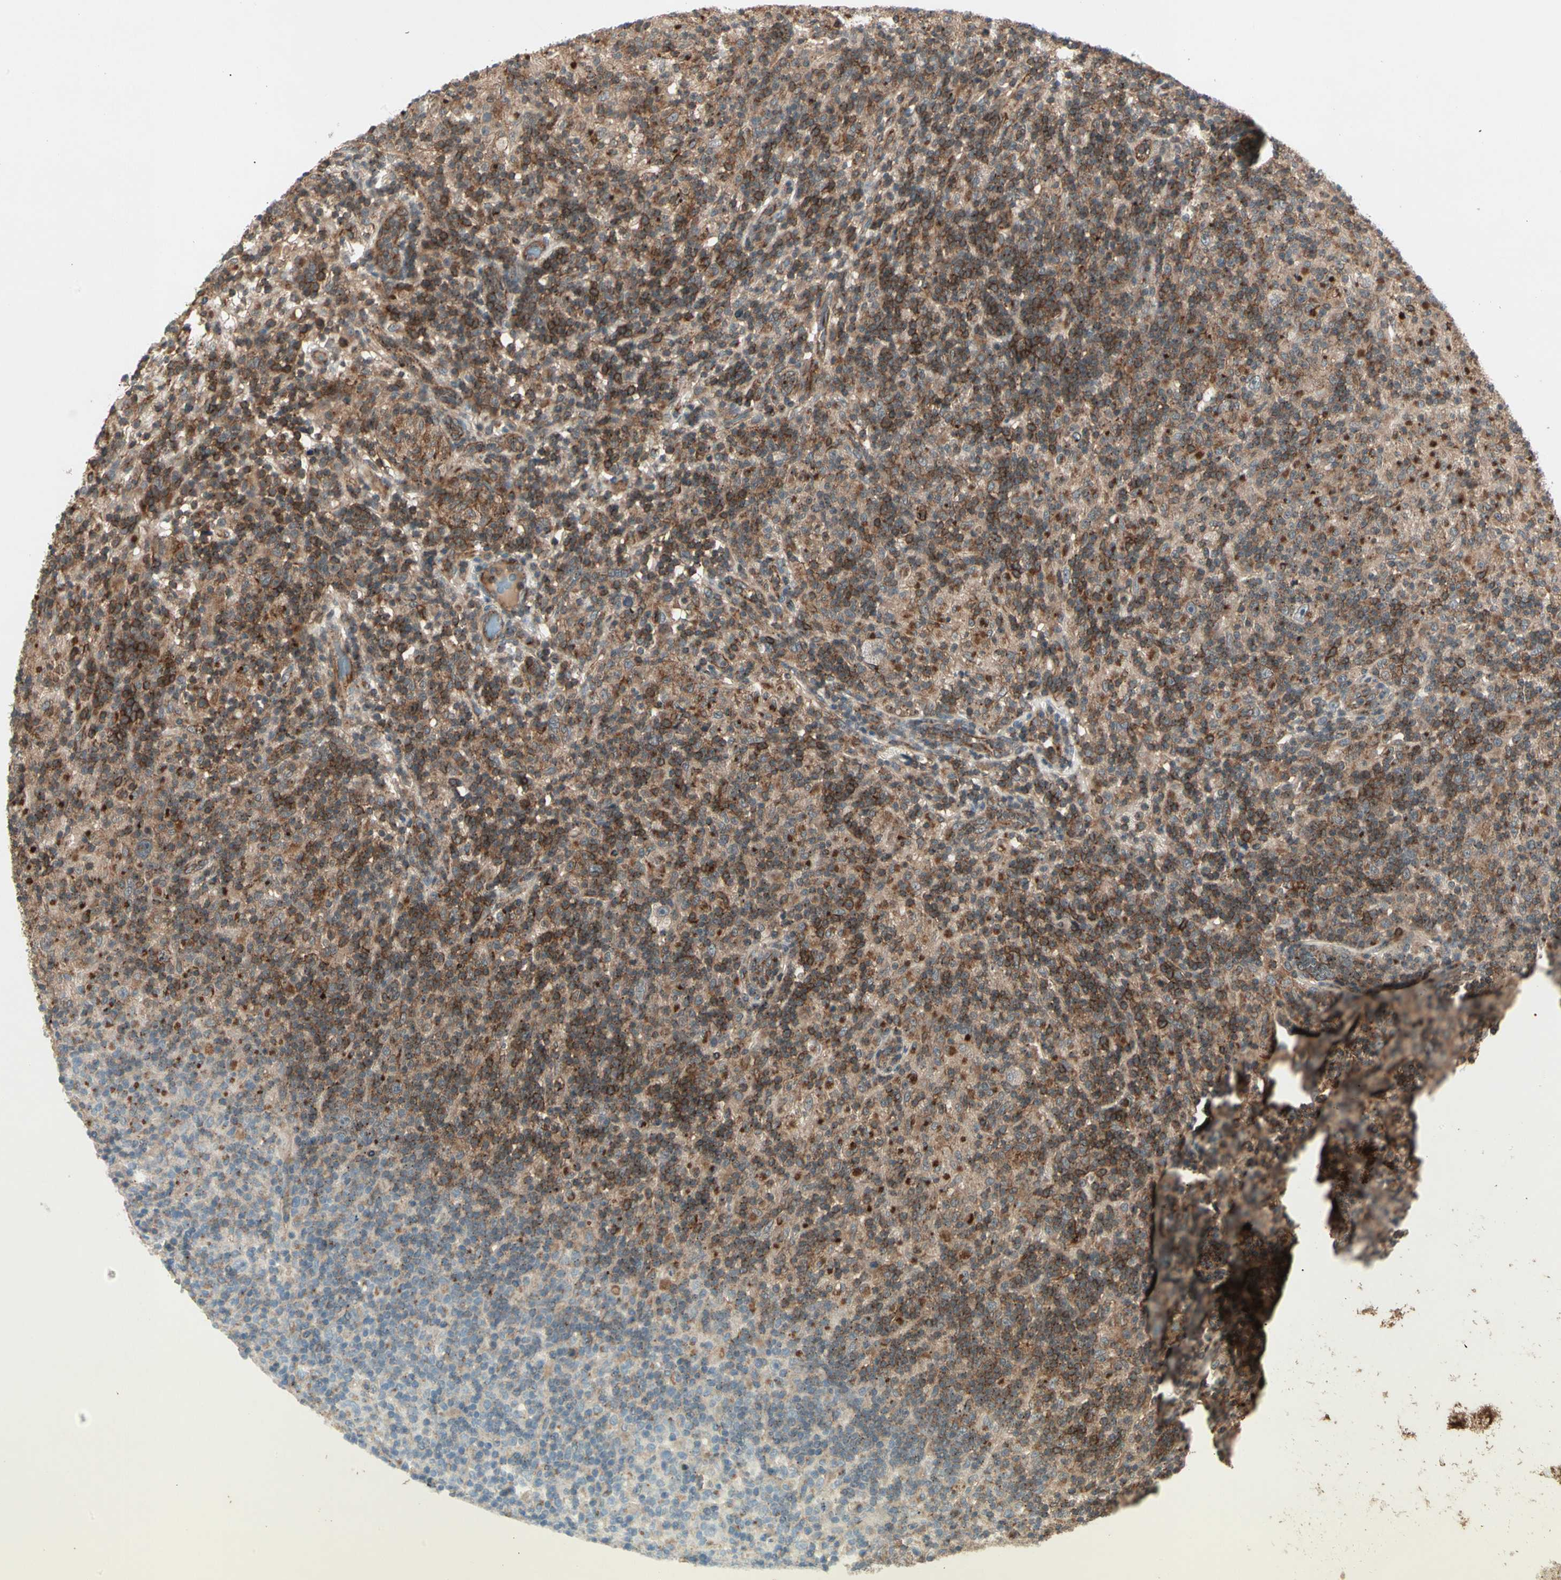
{"staining": {"intensity": "weak", "quantity": ">75%", "location": "cytoplasmic/membranous"}, "tissue": "lymphoma", "cell_type": "Tumor cells", "image_type": "cancer", "snomed": [{"axis": "morphology", "description": "Hodgkin's disease, NOS"}, {"axis": "topography", "description": "Lymph node"}], "caption": "Human lymphoma stained for a protein (brown) exhibits weak cytoplasmic/membranous positive expression in about >75% of tumor cells.", "gene": "FLOT1", "patient": {"sex": "male", "age": 70}}